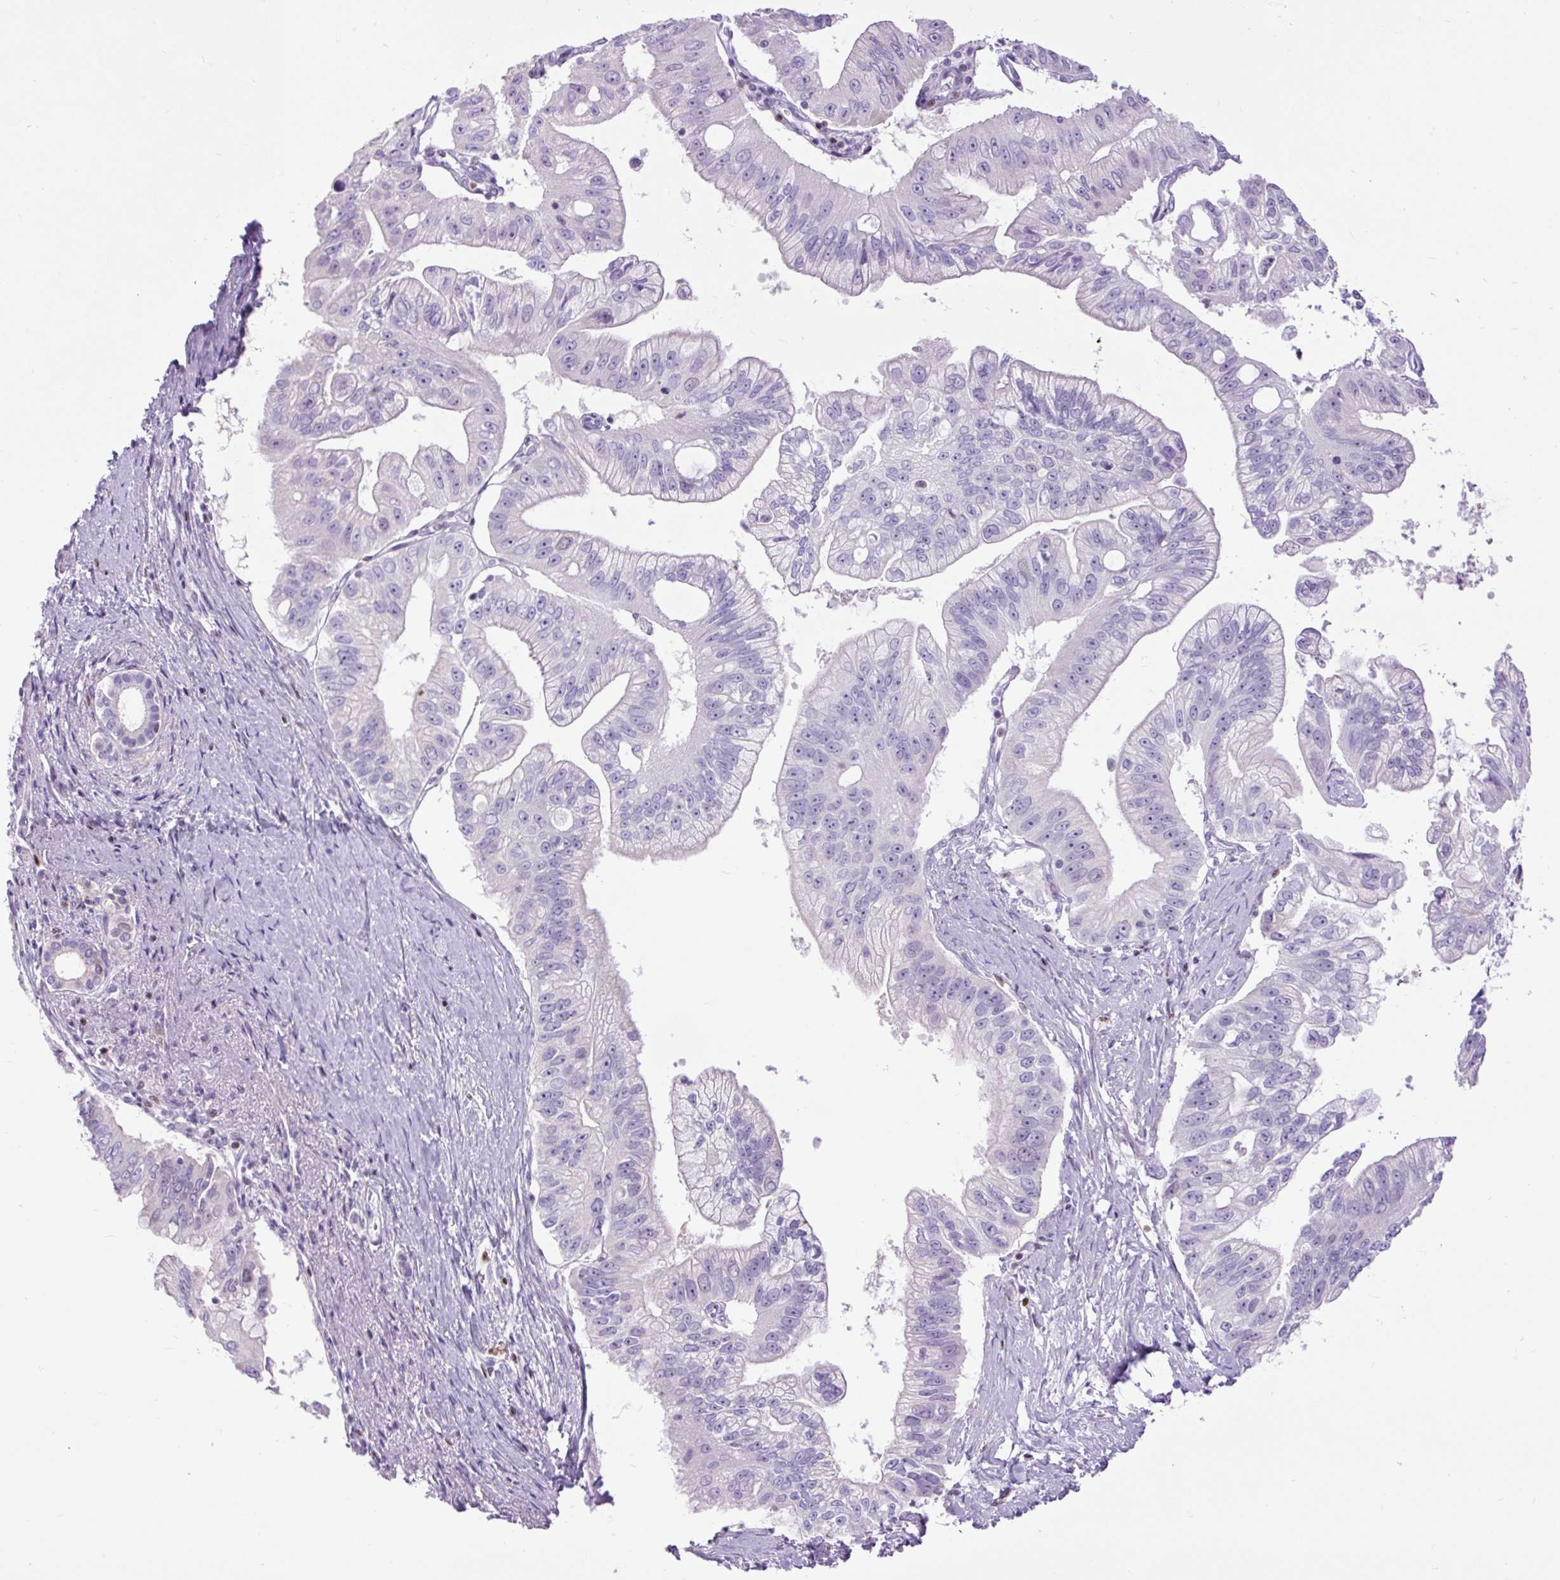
{"staining": {"intensity": "negative", "quantity": "none", "location": "none"}, "tissue": "pancreatic cancer", "cell_type": "Tumor cells", "image_type": "cancer", "snomed": [{"axis": "morphology", "description": "Adenocarcinoma, NOS"}, {"axis": "topography", "description": "Pancreas"}], "caption": "High power microscopy photomicrograph of an immunohistochemistry micrograph of adenocarcinoma (pancreatic), revealing no significant positivity in tumor cells. (Stains: DAB immunohistochemistry with hematoxylin counter stain, Microscopy: brightfield microscopy at high magnification).", "gene": "SPC24", "patient": {"sex": "male", "age": 70}}